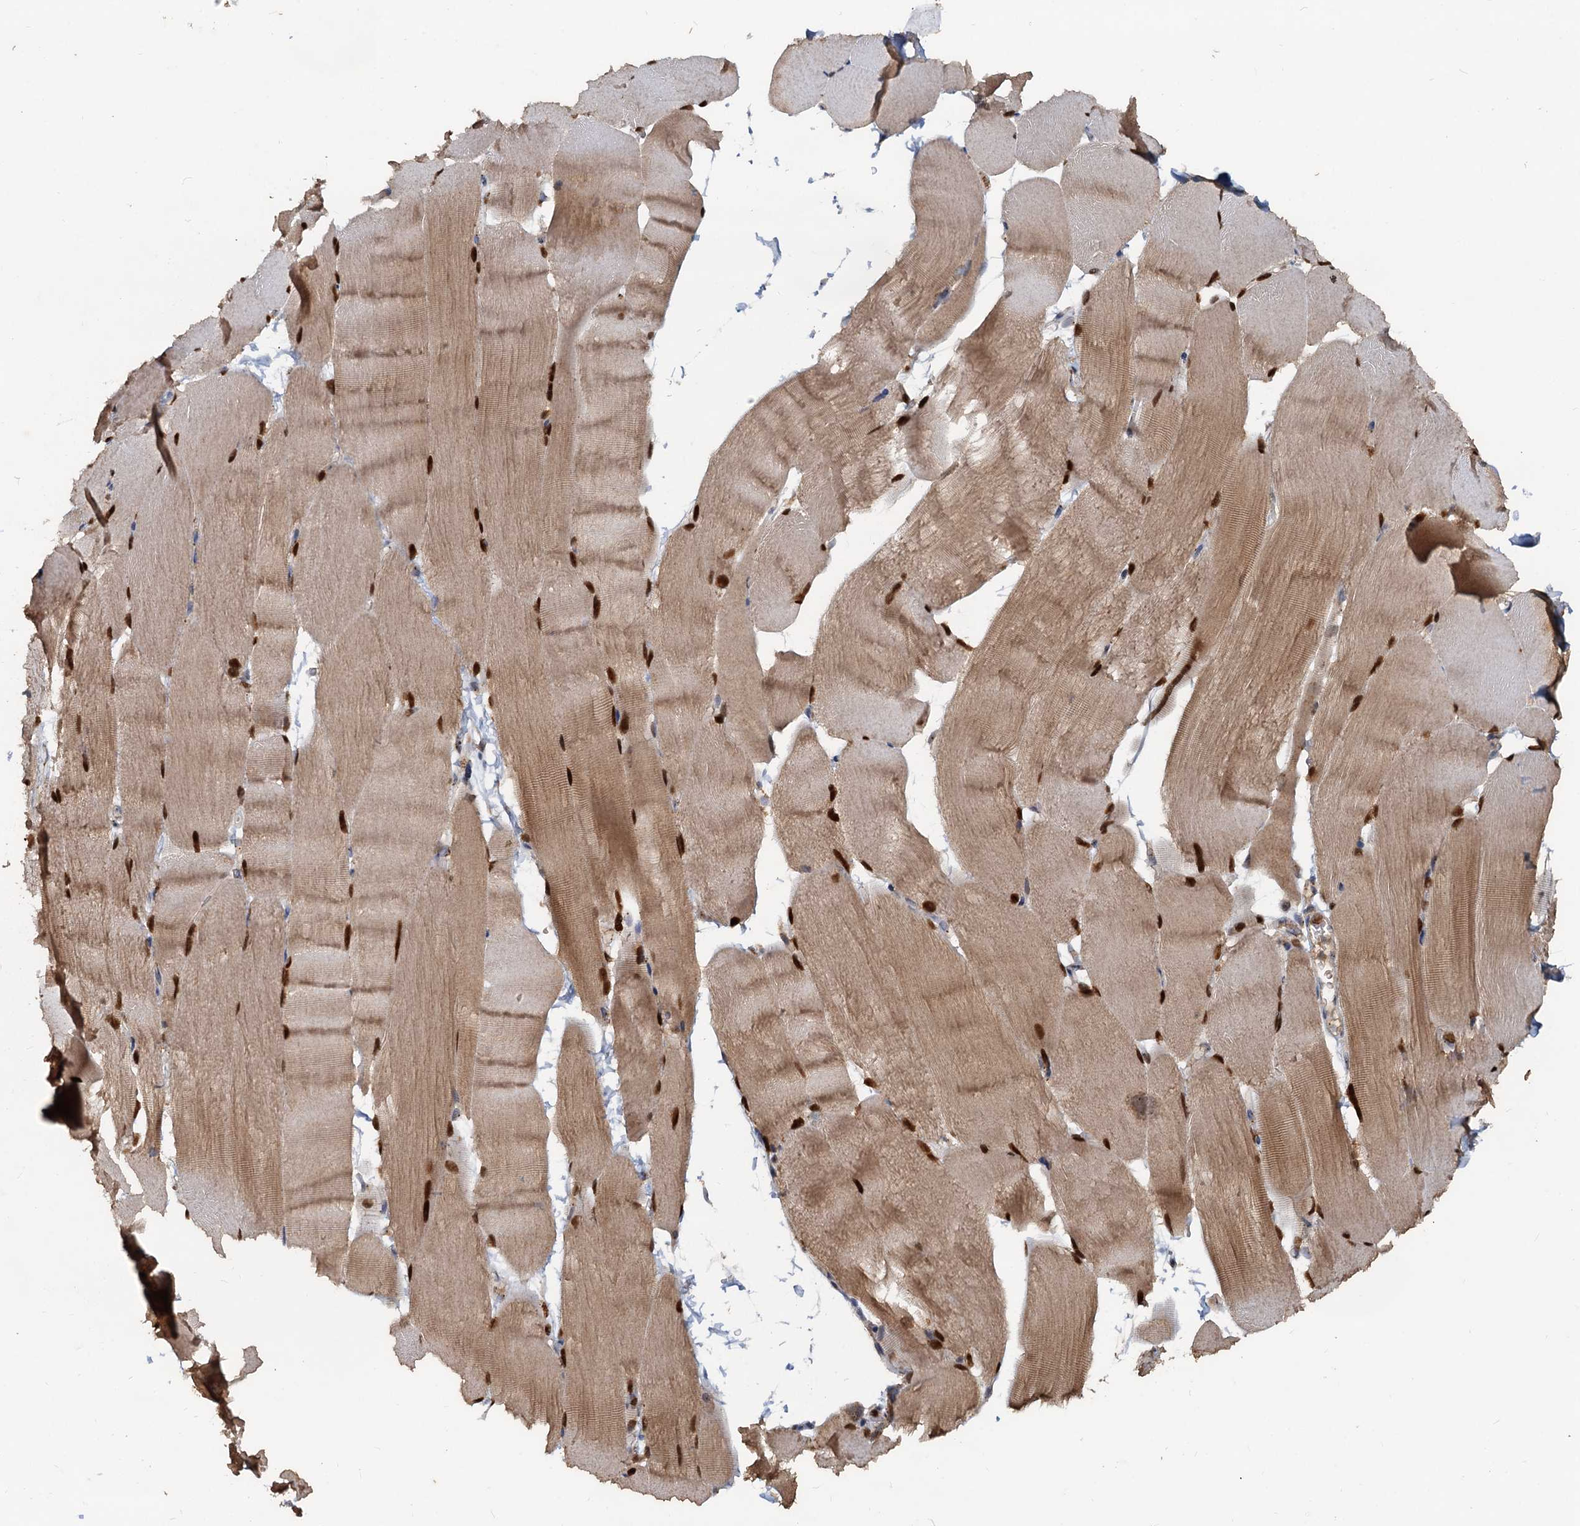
{"staining": {"intensity": "strong", "quantity": ">75%", "location": "cytoplasmic/membranous,nuclear"}, "tissue": "skeletal muscle", "cell_type": "Myocytes", "image_type": "normal", "snomed": [{"axis": "morphology", "description": "Normal tissue, NOS"}, {"axis": "topography", "description": "Skeletal muscle"}, {"axis": "topography", "description": "Parathyroid gland"}], "caption": "Myocytes reveal high levels of strong cytoplasmic/membranous,nuclear positivity in about >75% of cells in unremarkable human skeletal muscle.", "gene": "CEP68", "patient": {"sex": "female", "age": 37}}